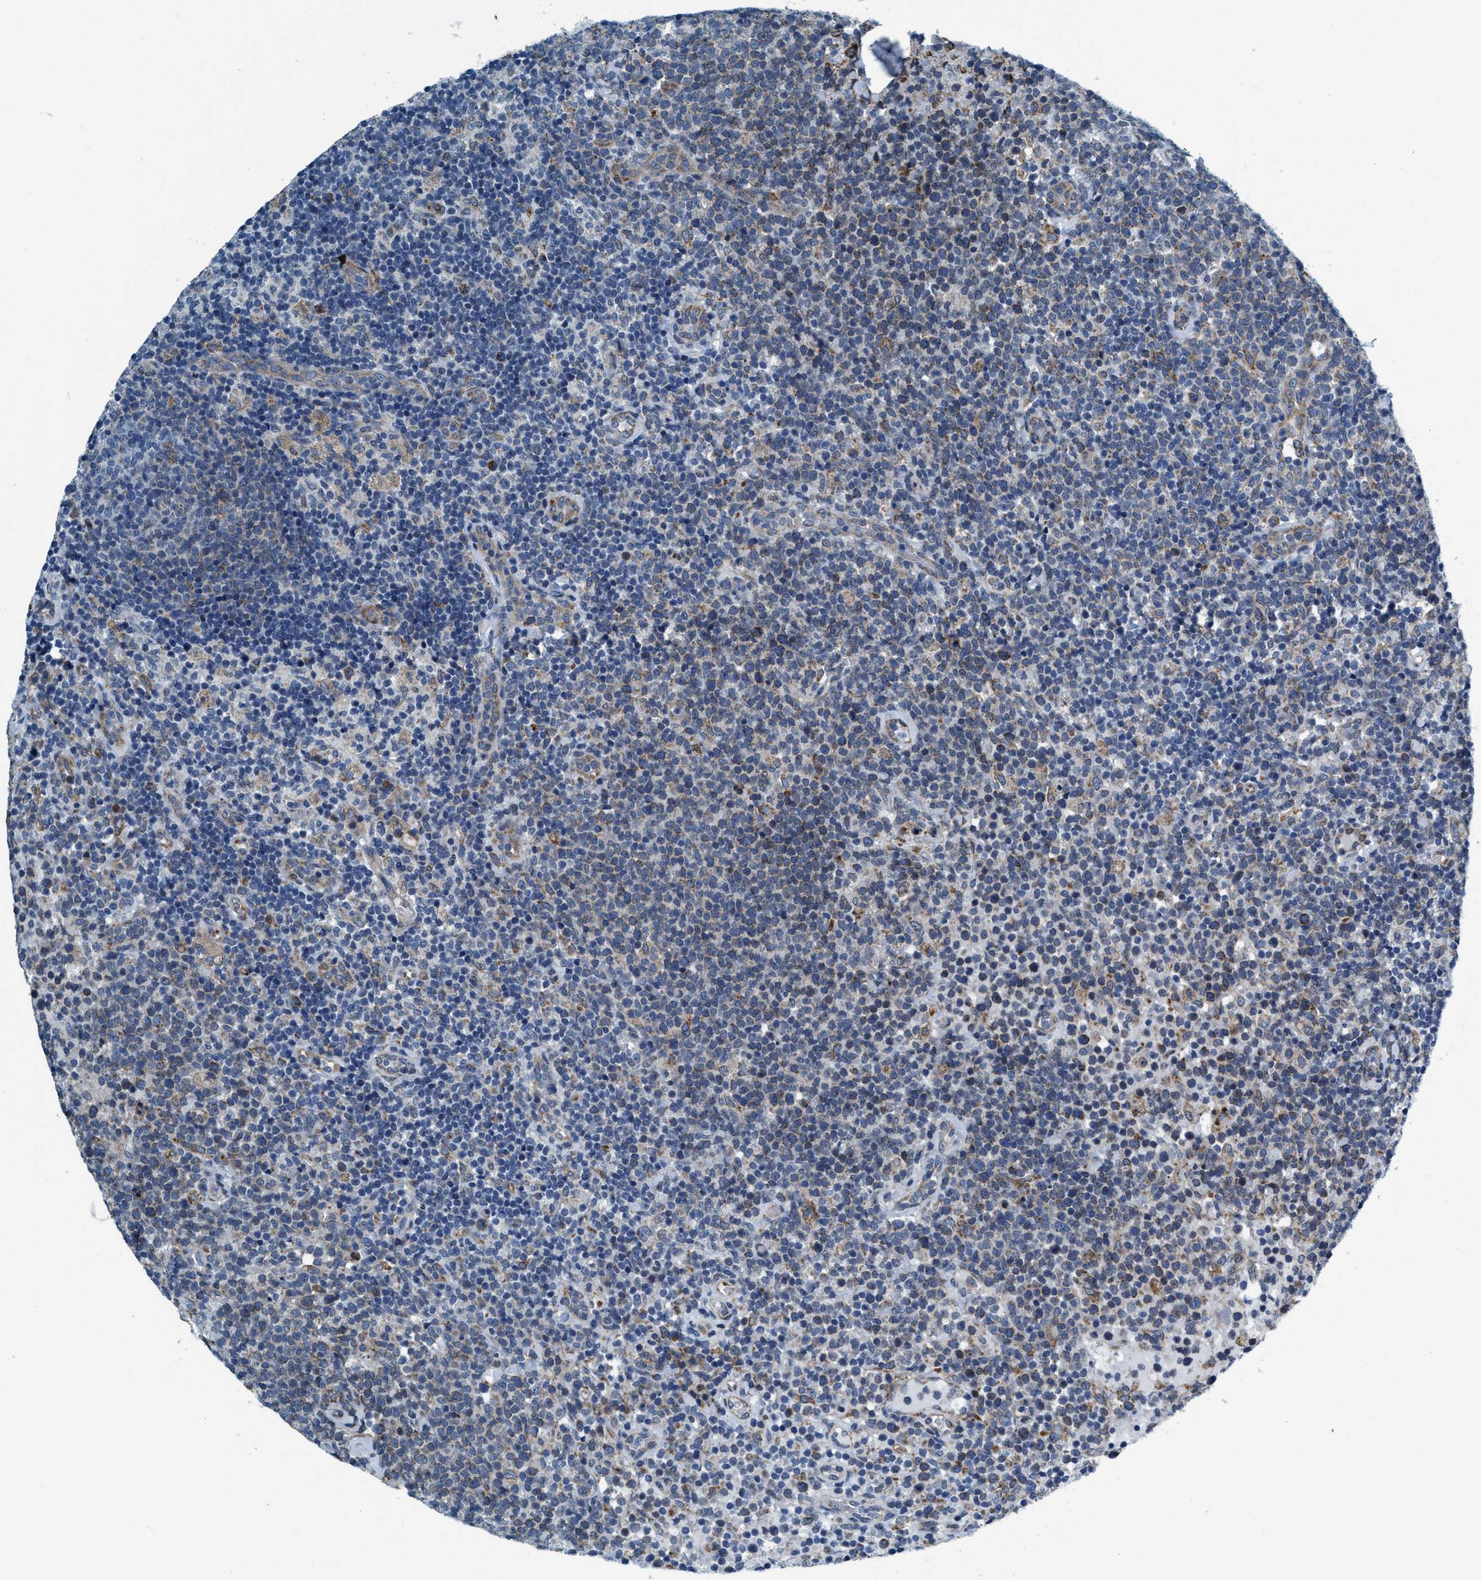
{"staining": {"intensity": "weak", "quantity": "<25%", "location": "cytoplasmic/membranous"}, "tissue": "lymphoma", "cell_type": "Tumor cells", "image_type": "cancer", "snomed": [{"axis": "morphology", "description": "Malignant lymphoma, non-Hodgkin's type, High grade"}, {"axis": "topography", "description": "Lymph node"}], "caption": "Lymphoma was stained to show a protein in brown. There is no significant expression in tumor cells. Nuclei are stained in blue.", "gene": "ARMC9", "patient": {"sex": "male", "age": 61}}